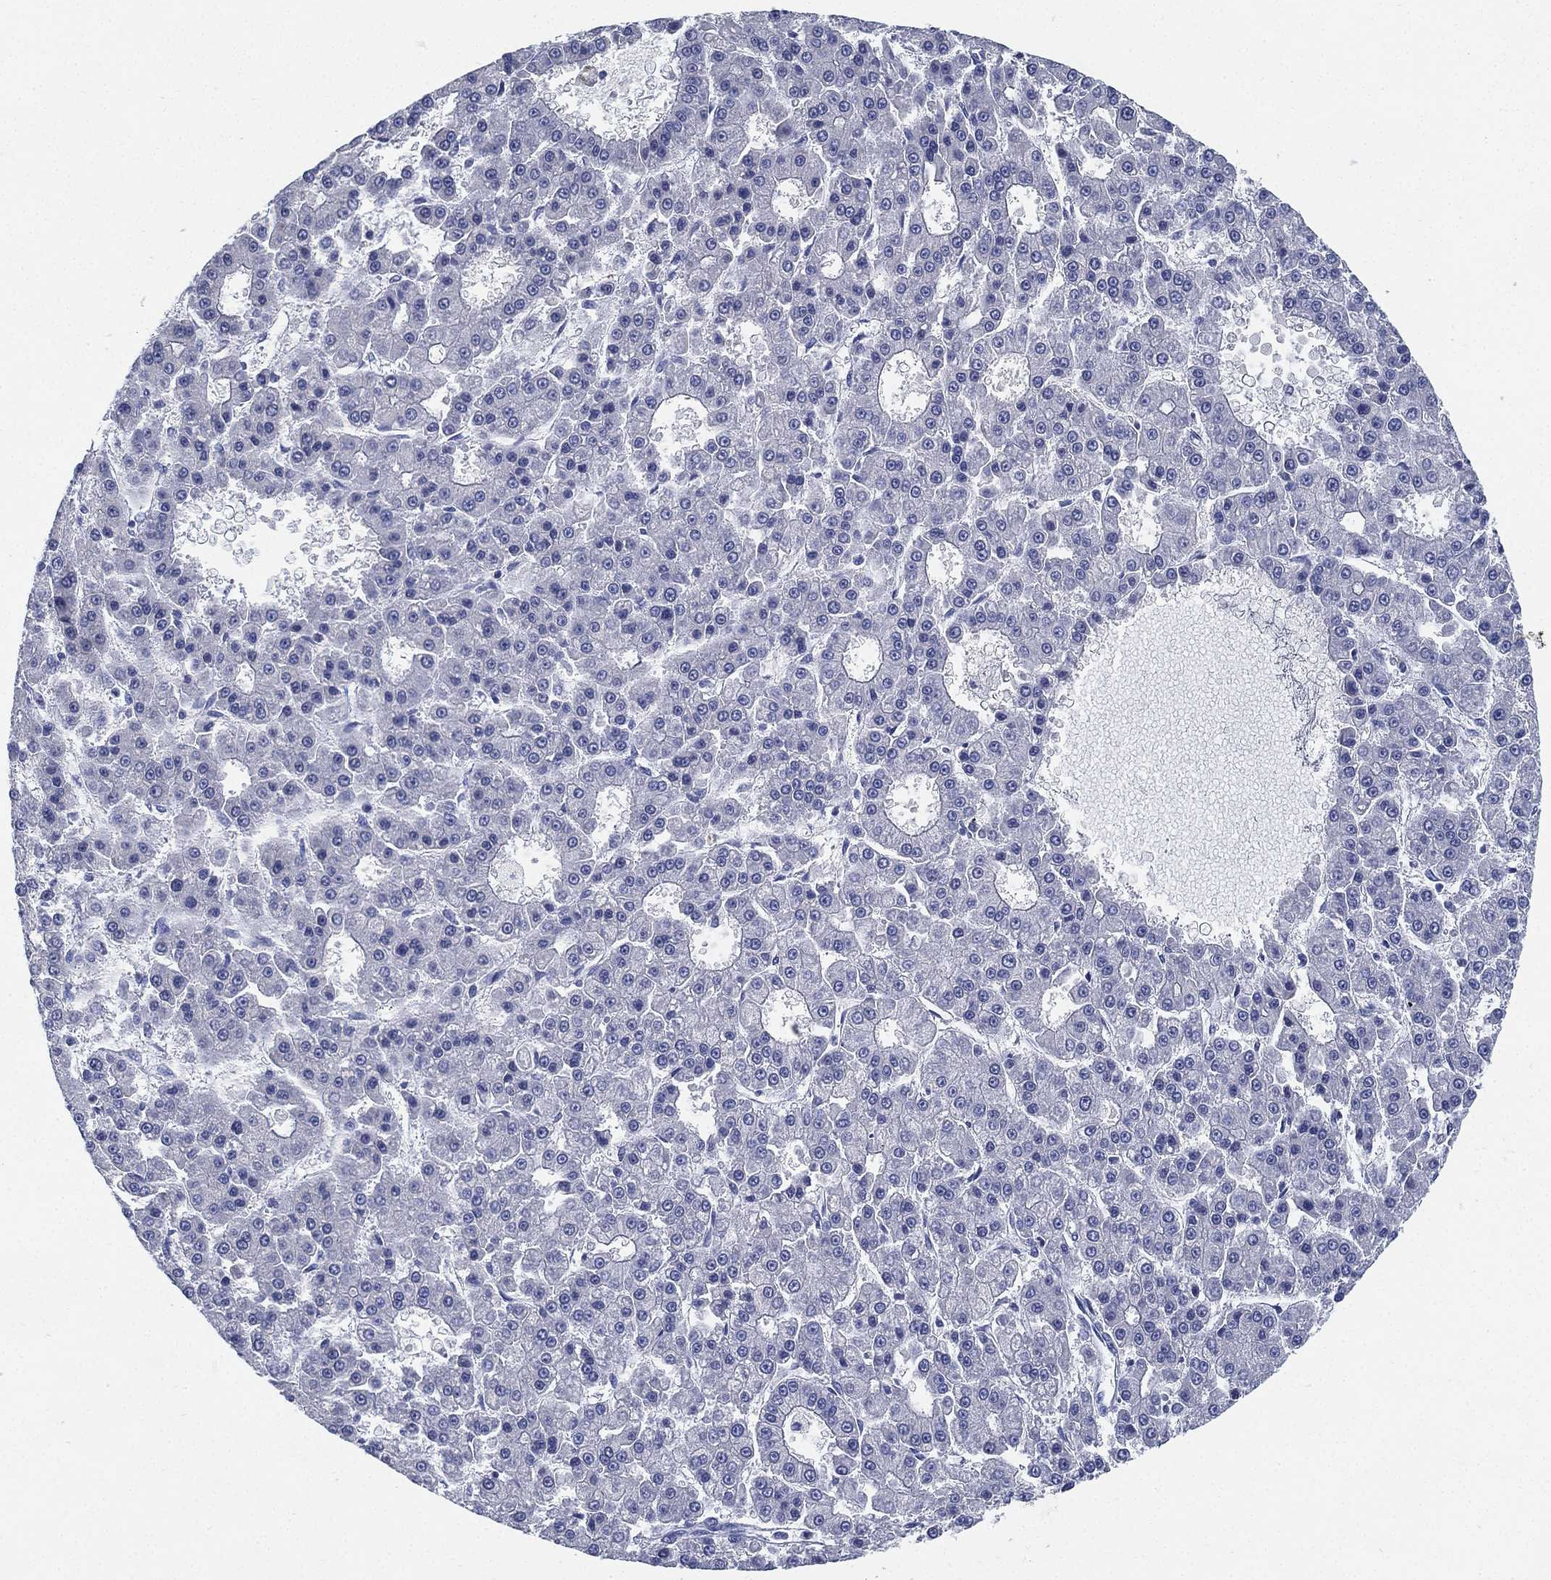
{"staining": {"intensity": "negative", "quantity": "none", "location": "none"}, "tissue": "liver cancer", "cell_type": "Tumor cells", "image_type": "cancer", "snomed": [{"axis": "morphology", "description": "Carcinoma, Hepatocellular, NOS"}, {"axis": "topography", "description": "Liver"}], "caption": "A high-resolution micrograph shows immunohistochemistry (IHC) staining of hepatocellular carcinoma (liver), which displays no significant staining in tumor cells.", "gene": "IYD", "patient": {"sex": "male", "age": 70}}